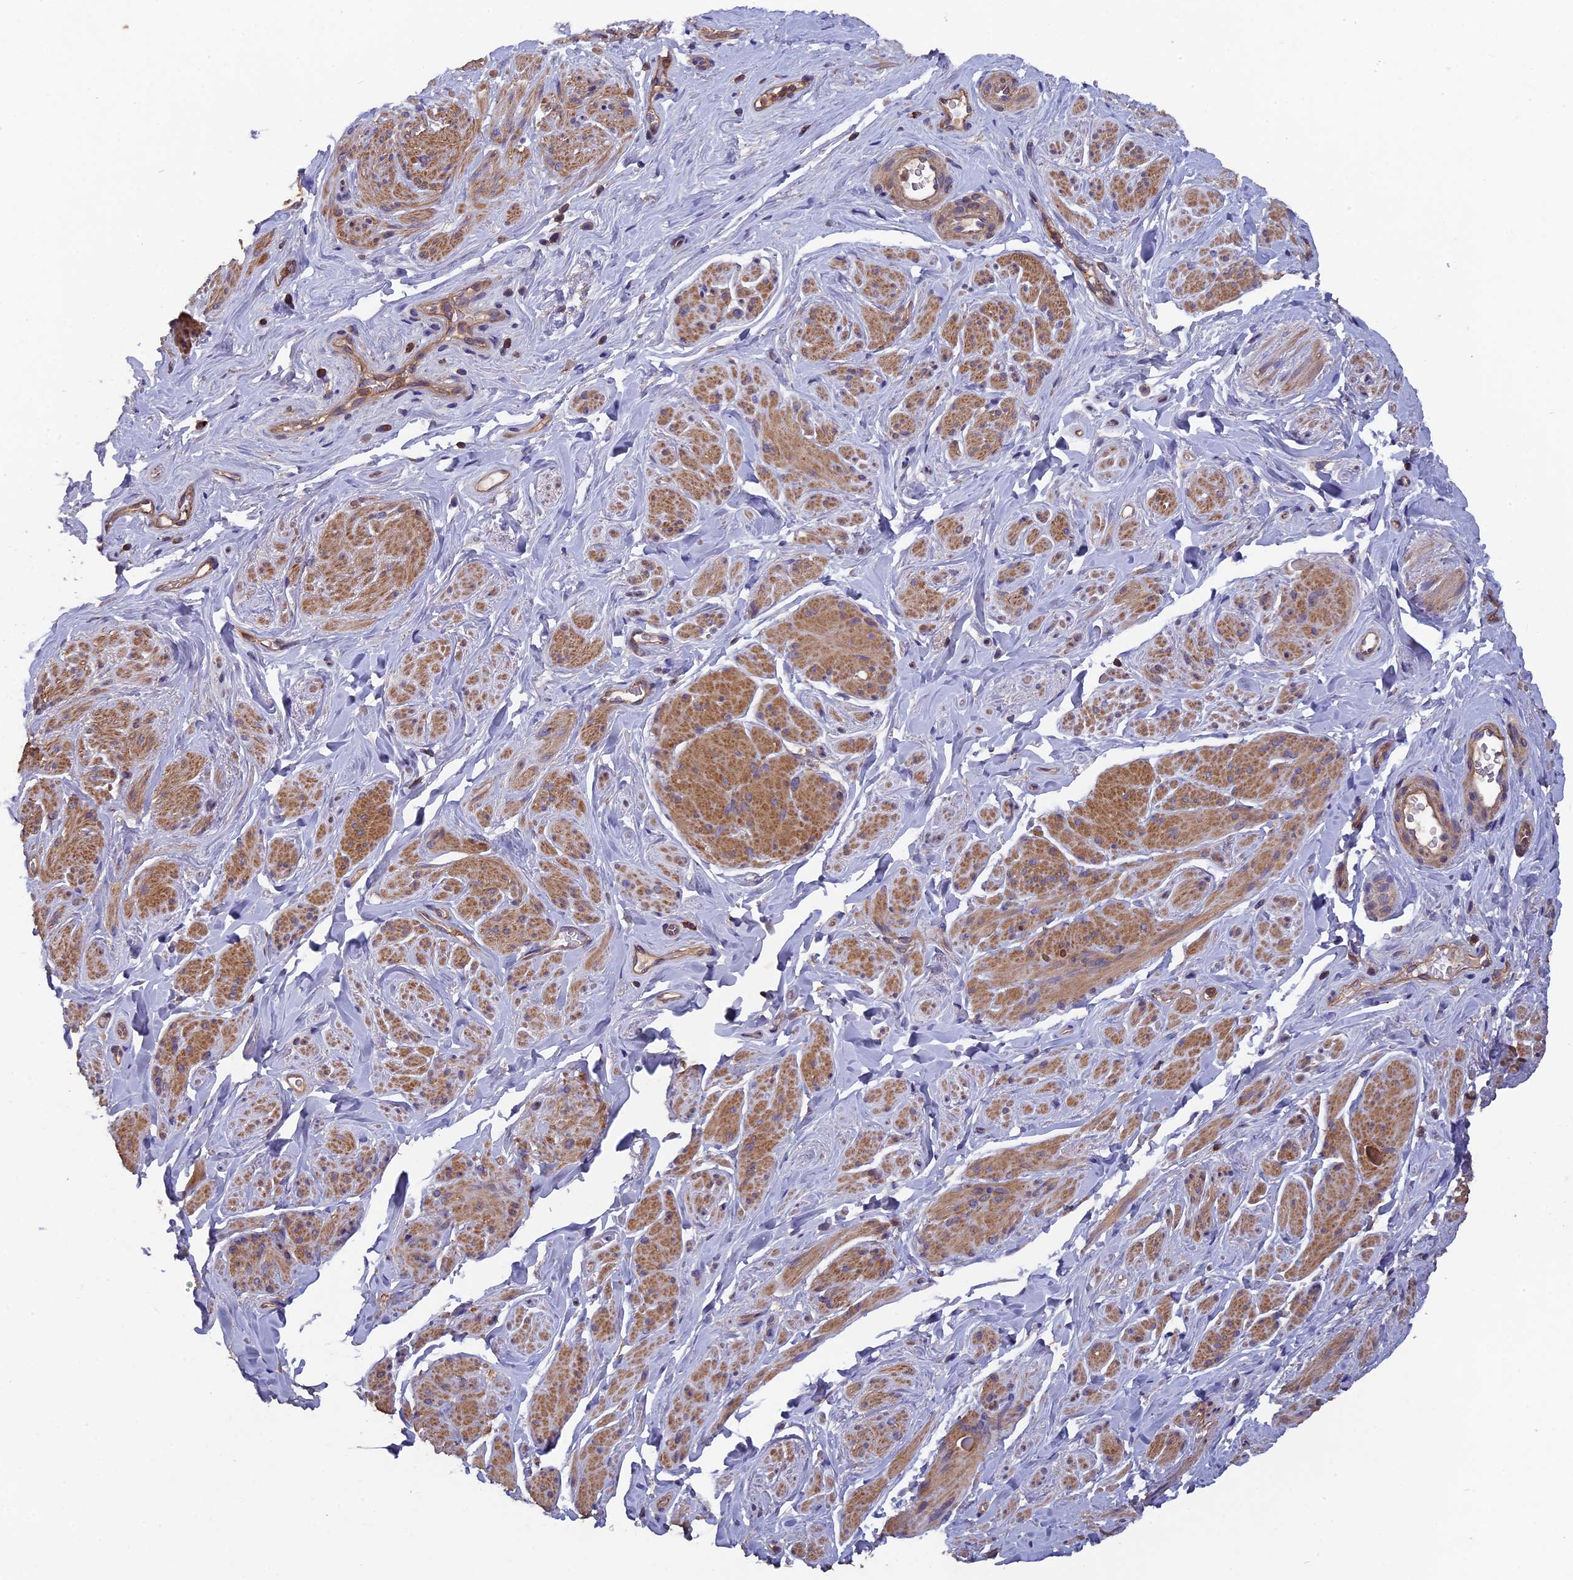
{"staining": {"intensity": "moderate", "quantity": "25%-75%", "location": "cytoplasmic/membranous"}, "tissue": "smooth muscle", "cell_type": "Smooth muscle cells", "image_type": "normal", "snomed": [{"axis": "morphology", "description": "Normal tissue, NOS"}, {"axis": "topography", "description": "Smooth muscle"}, {"axis": "topography", "description": "Peripheral nerve tissue"}], "caption": "DAB (3,3'-diaminobenzidine) immunohistochemical staining of normal human smooth muscle shows moderate cytoplasmic/membranous protein expression in about 25%-75% of smooth muscle cells.", "gene": "CCDC153", "patient": {"sex": "male", "age": 69}}